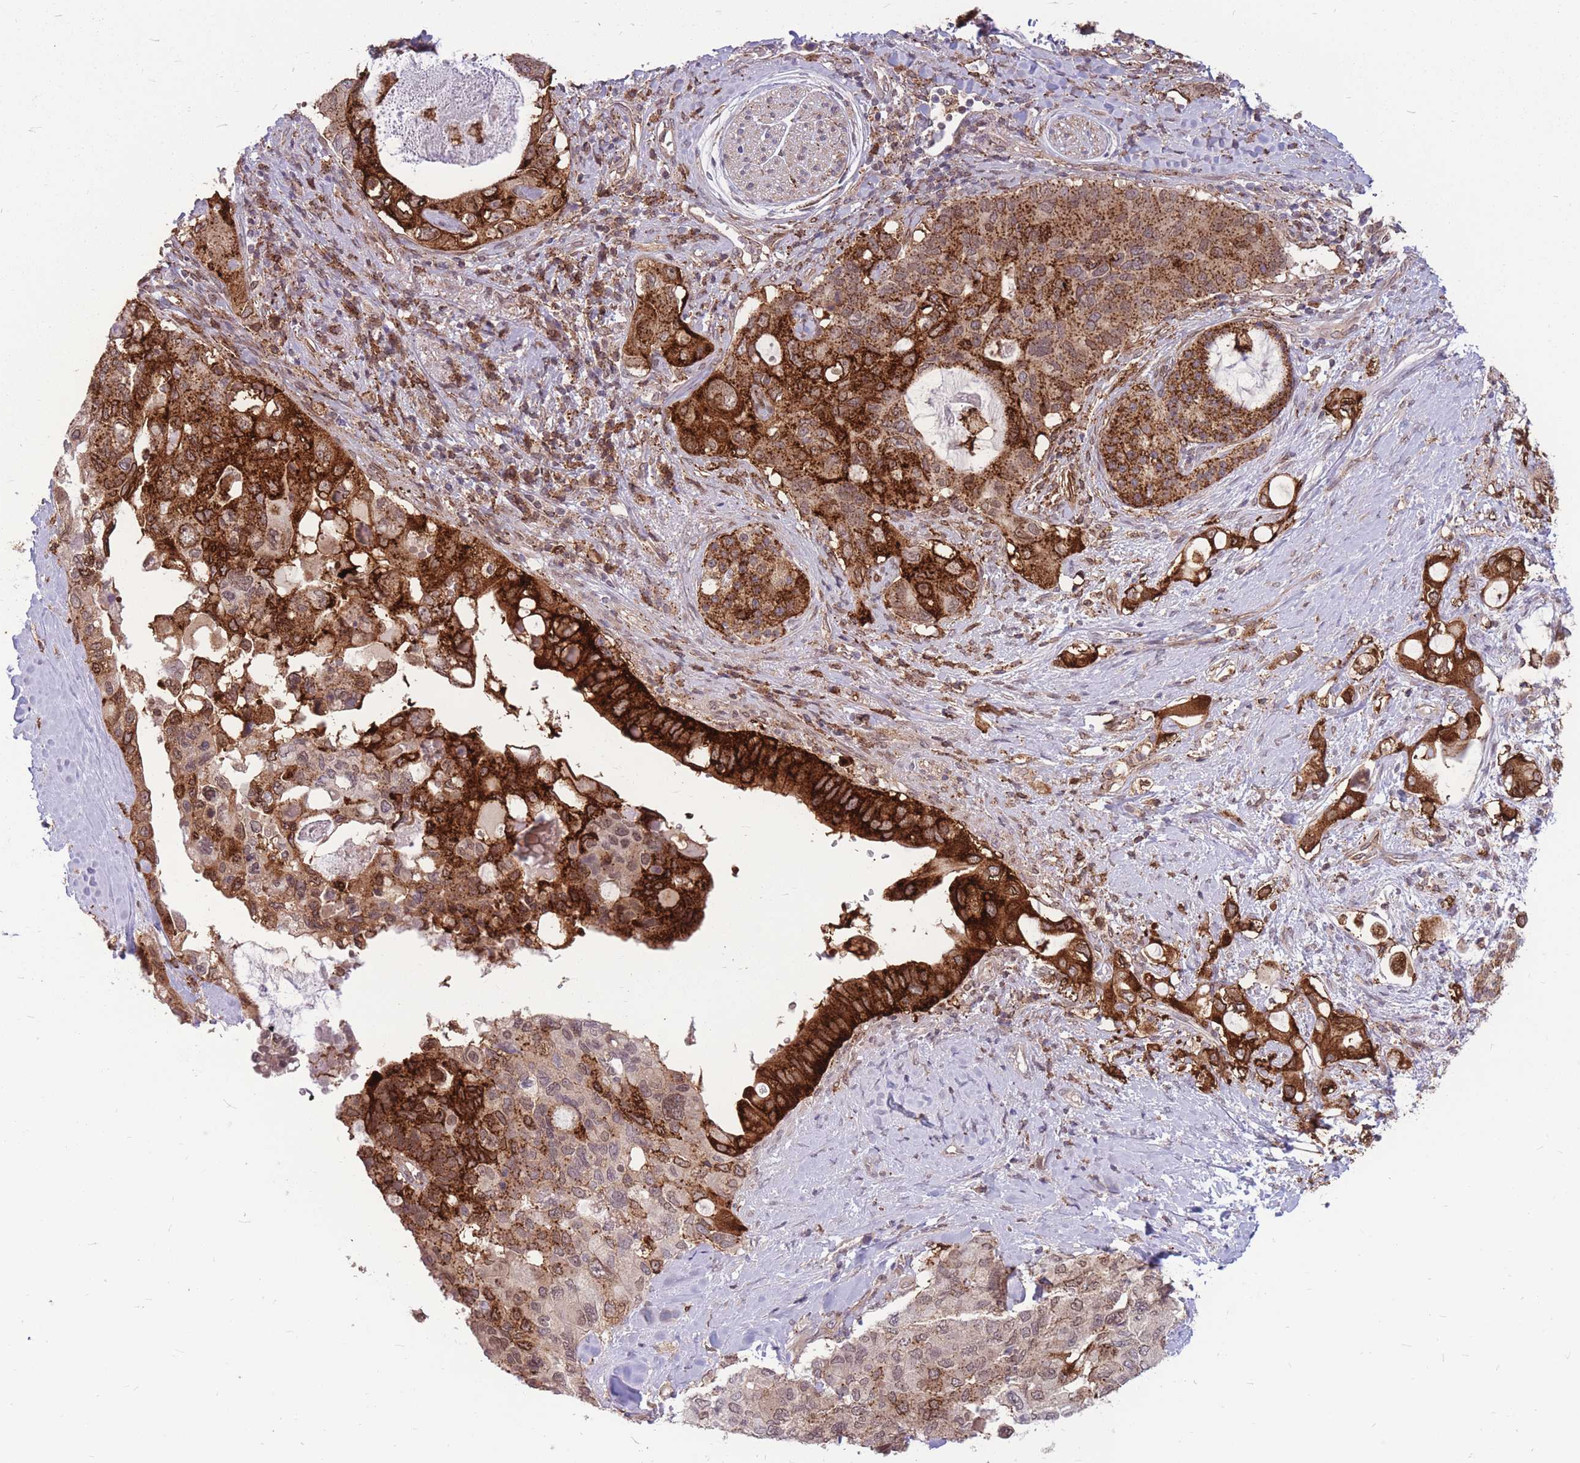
{"staining": {"intensity": "strong", "quantity": ">75%", "location": "cytoplasmic/membranous"}, "tissue": "pancreatic cancer", "cell_type": "Tumor cells", "image_type": "cancer", "snomed": [{"axis": "morphology", "description": "Adenocarcinoma, NOS"}, {"axis": "topography", "description": "Pancreas"}], "caption": "A high-resolution micrograph shows immunohistochemistry (IHC) staining of pancreatic cancer (adenocarcinoma), which displays strong cytoplasmic/membranous expression in approximately >75% of tumor cells. (DAB IHC with brightfield microscopy, high magnification).", "gene": "TCF20", "patient": {"sex": "female", "age": 56}}